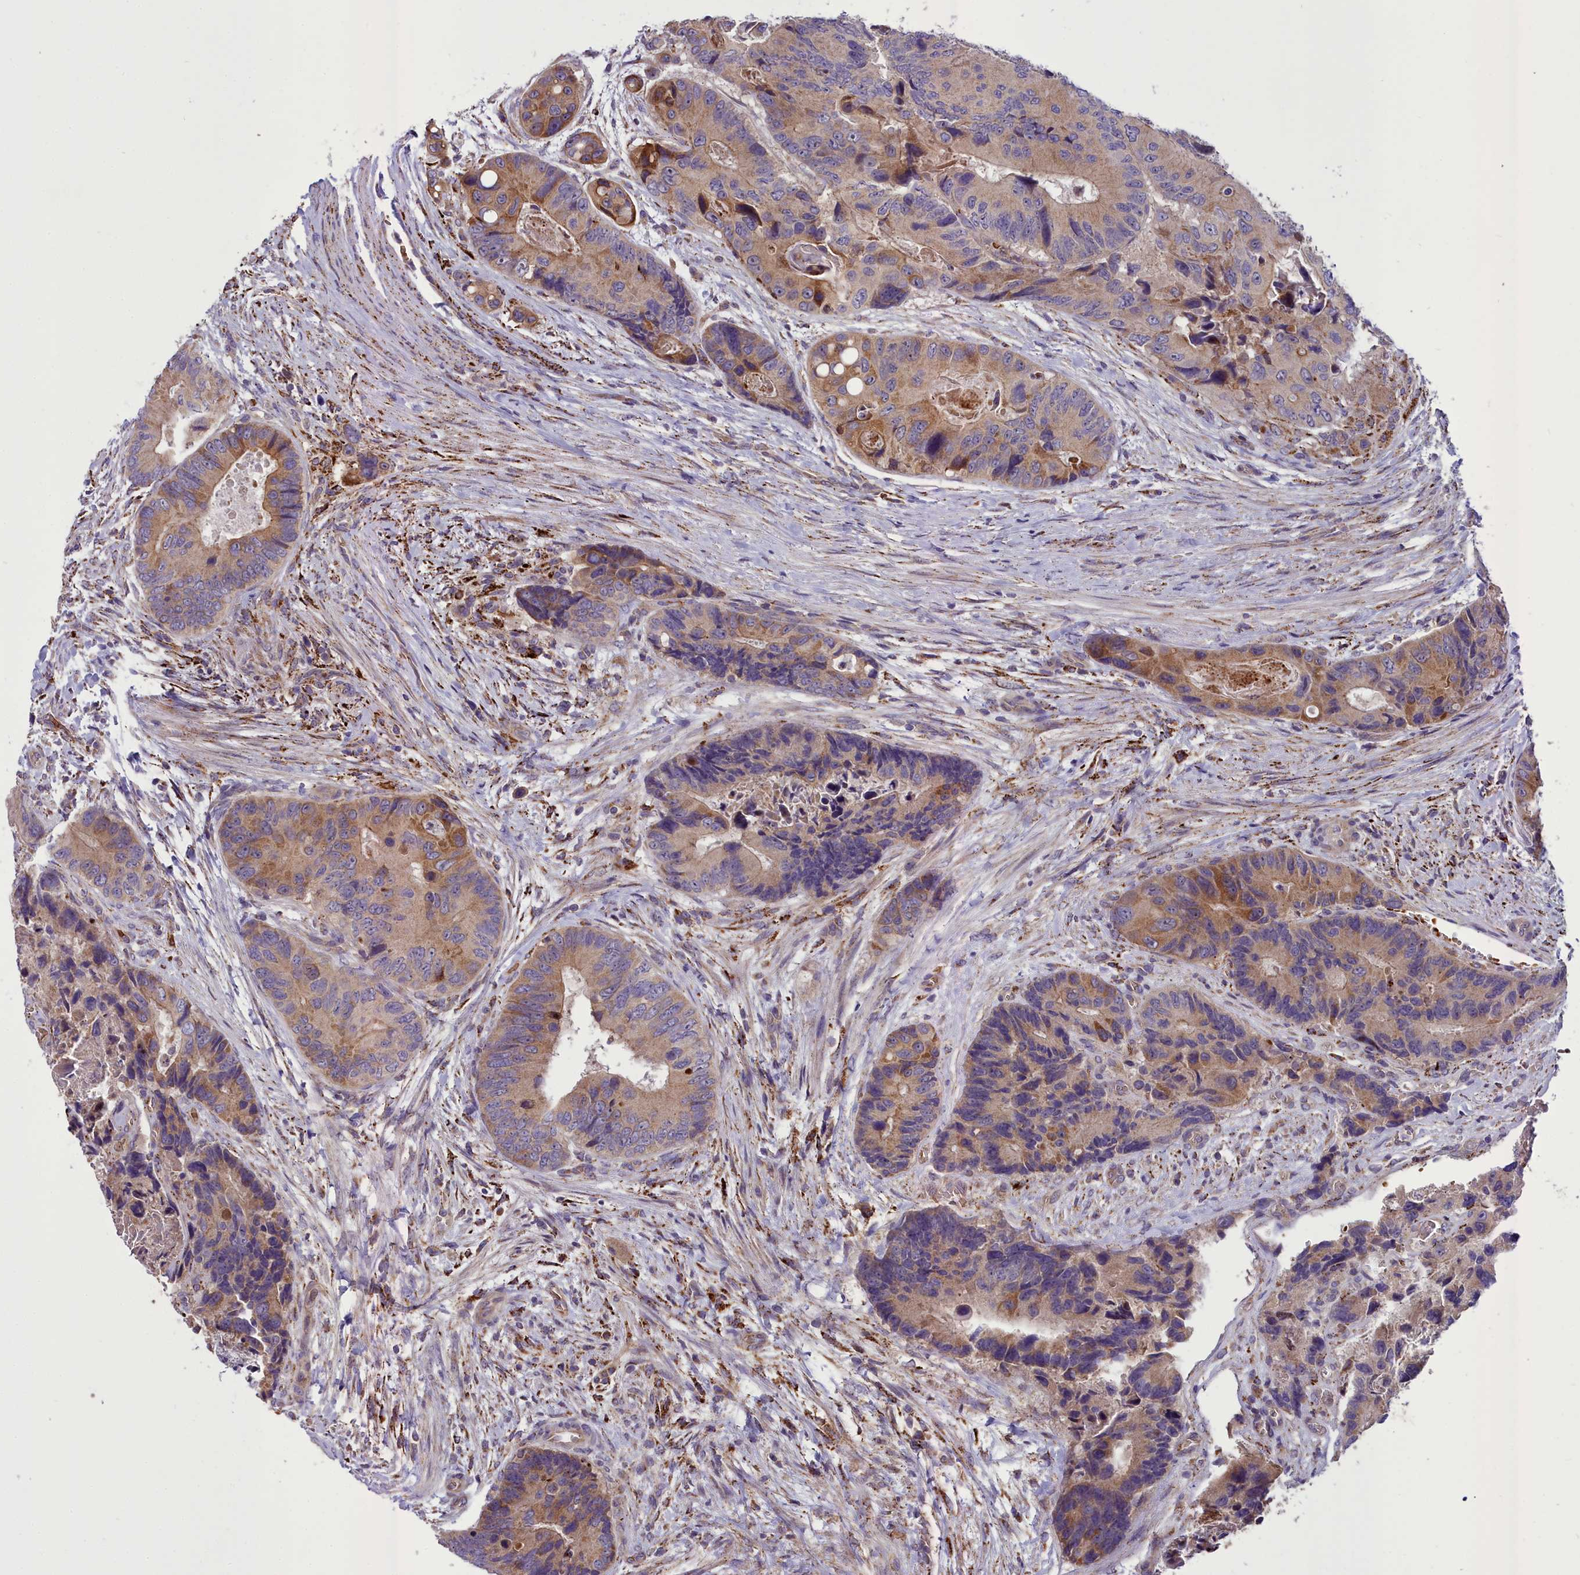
{"staining": {"intensity": "moderate", "quantity": ">75%", "location": "cytoplasmic/membranous"}, "tissue": "colorectal cancer", "cell_type": "Tumor cells", "image_type": "cancer", "snomed": [{"axis": "morphology", "description": "Adenocarcinoma, NOS"}, {"axis": "topography", "description": "Colon"}], "caption": "Immunohistochemical staining of human adenocarcinoma (colorectal) demonstrates moderate cytoplasmic/membranous protein staining in approximately >75% of tumor cells. The staining was performed using DAB (3,3'-diaminobenzidine) to visualize the protein expression in brown, while the nuclei were stained in blue with hematoxylin (Magnification: 20x).", "gene": "TBC1D24", "patient": {"sex": "male", "age": 84}}